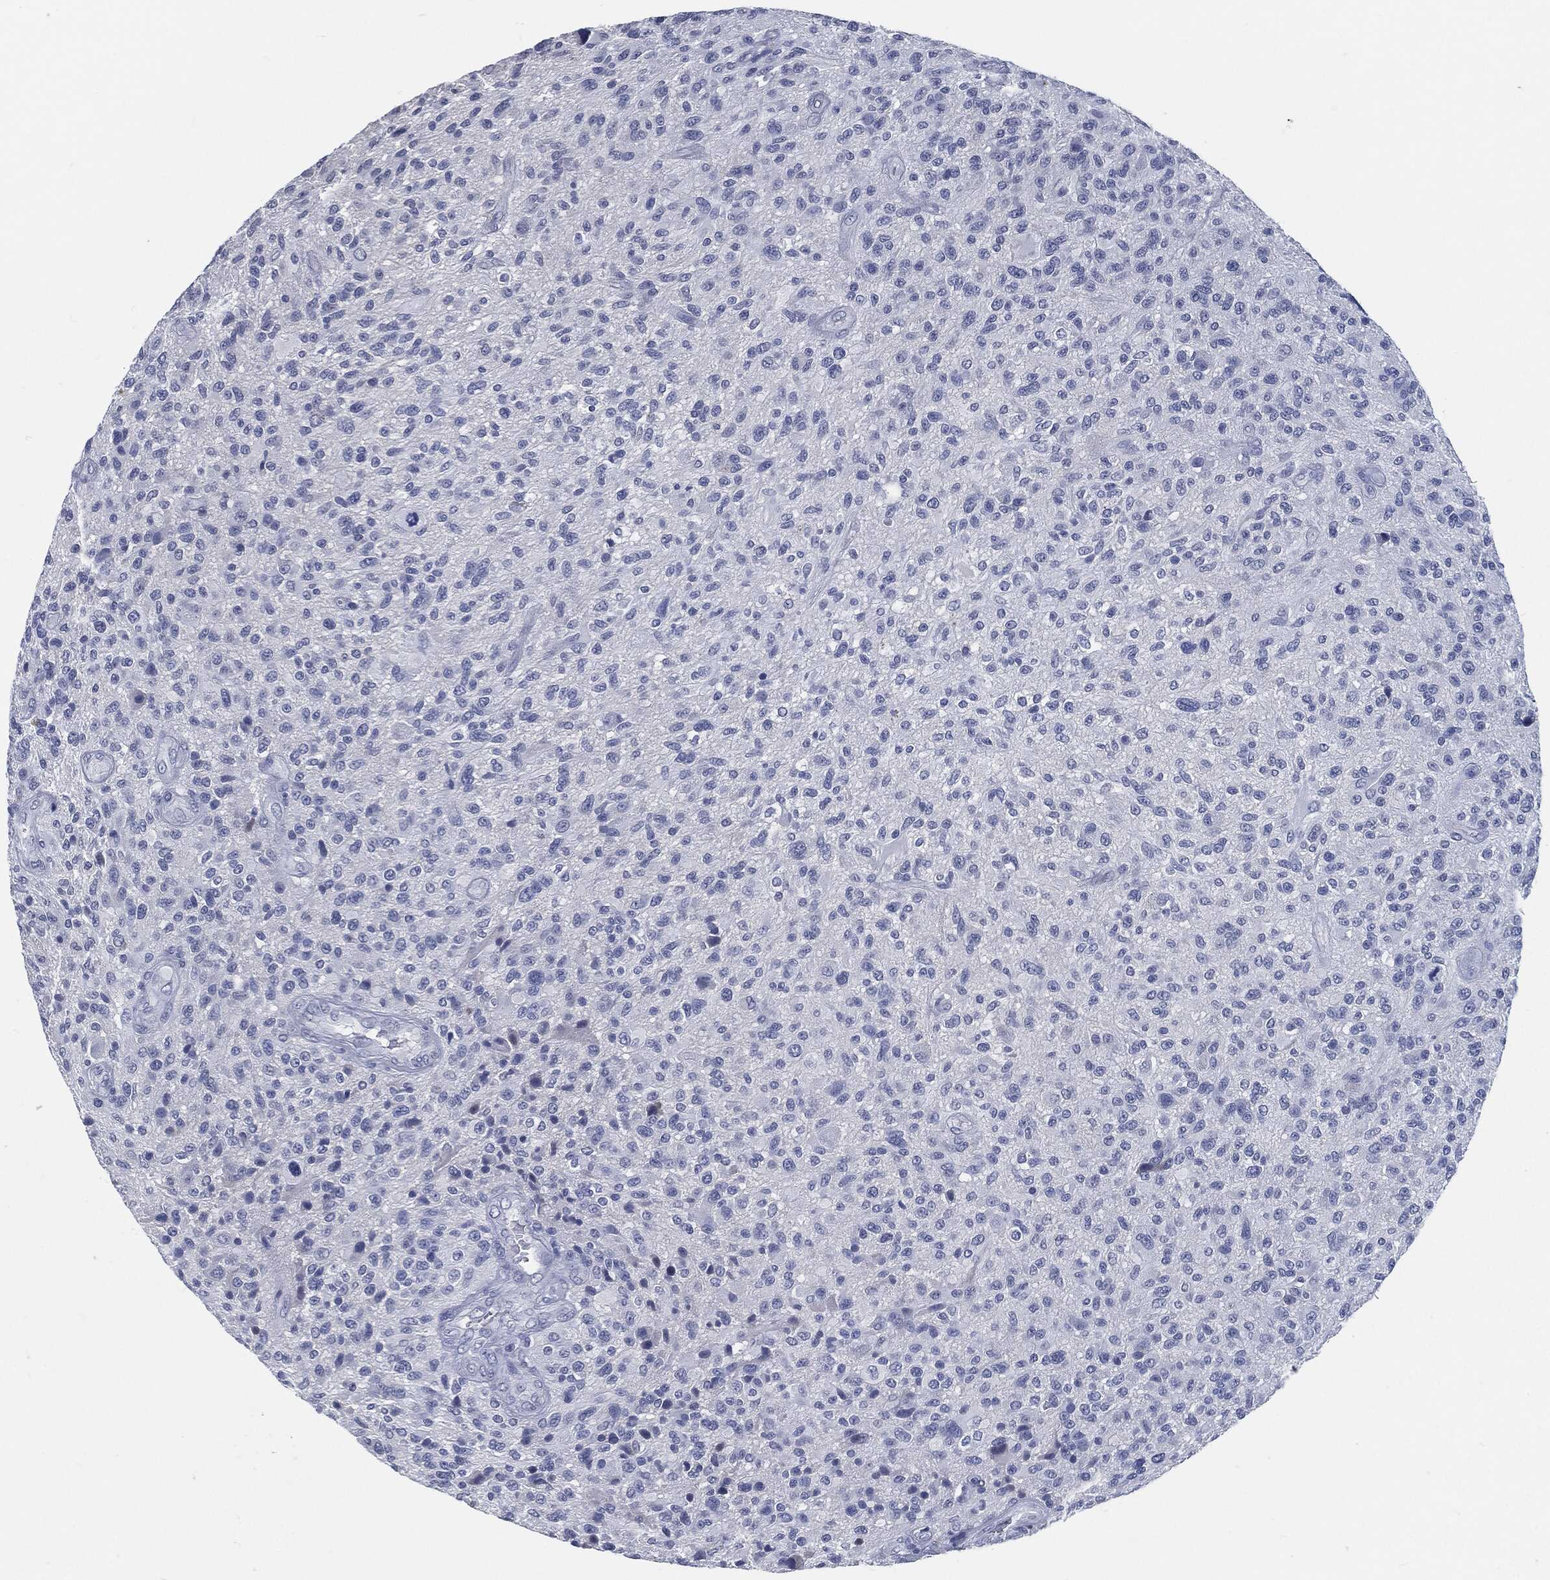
{"staining": {"intensity": "negative", "quantity": "none", "location": "none"}, "tissue": "glioma", "cell_type": "Tumor cells", "image_type": "cancer", "snomed": [{"axis": "morphology", "description": "Glioma, malignant, High grade"}, {"axis": "topography", "description": "Brain"}], "caption": "Malignant high-grade glioma stained for a protein using immunohistochemistry shows no expression tumor cells.", "gene": "MST1", "patient": {"sex": "male", "age": 47}}